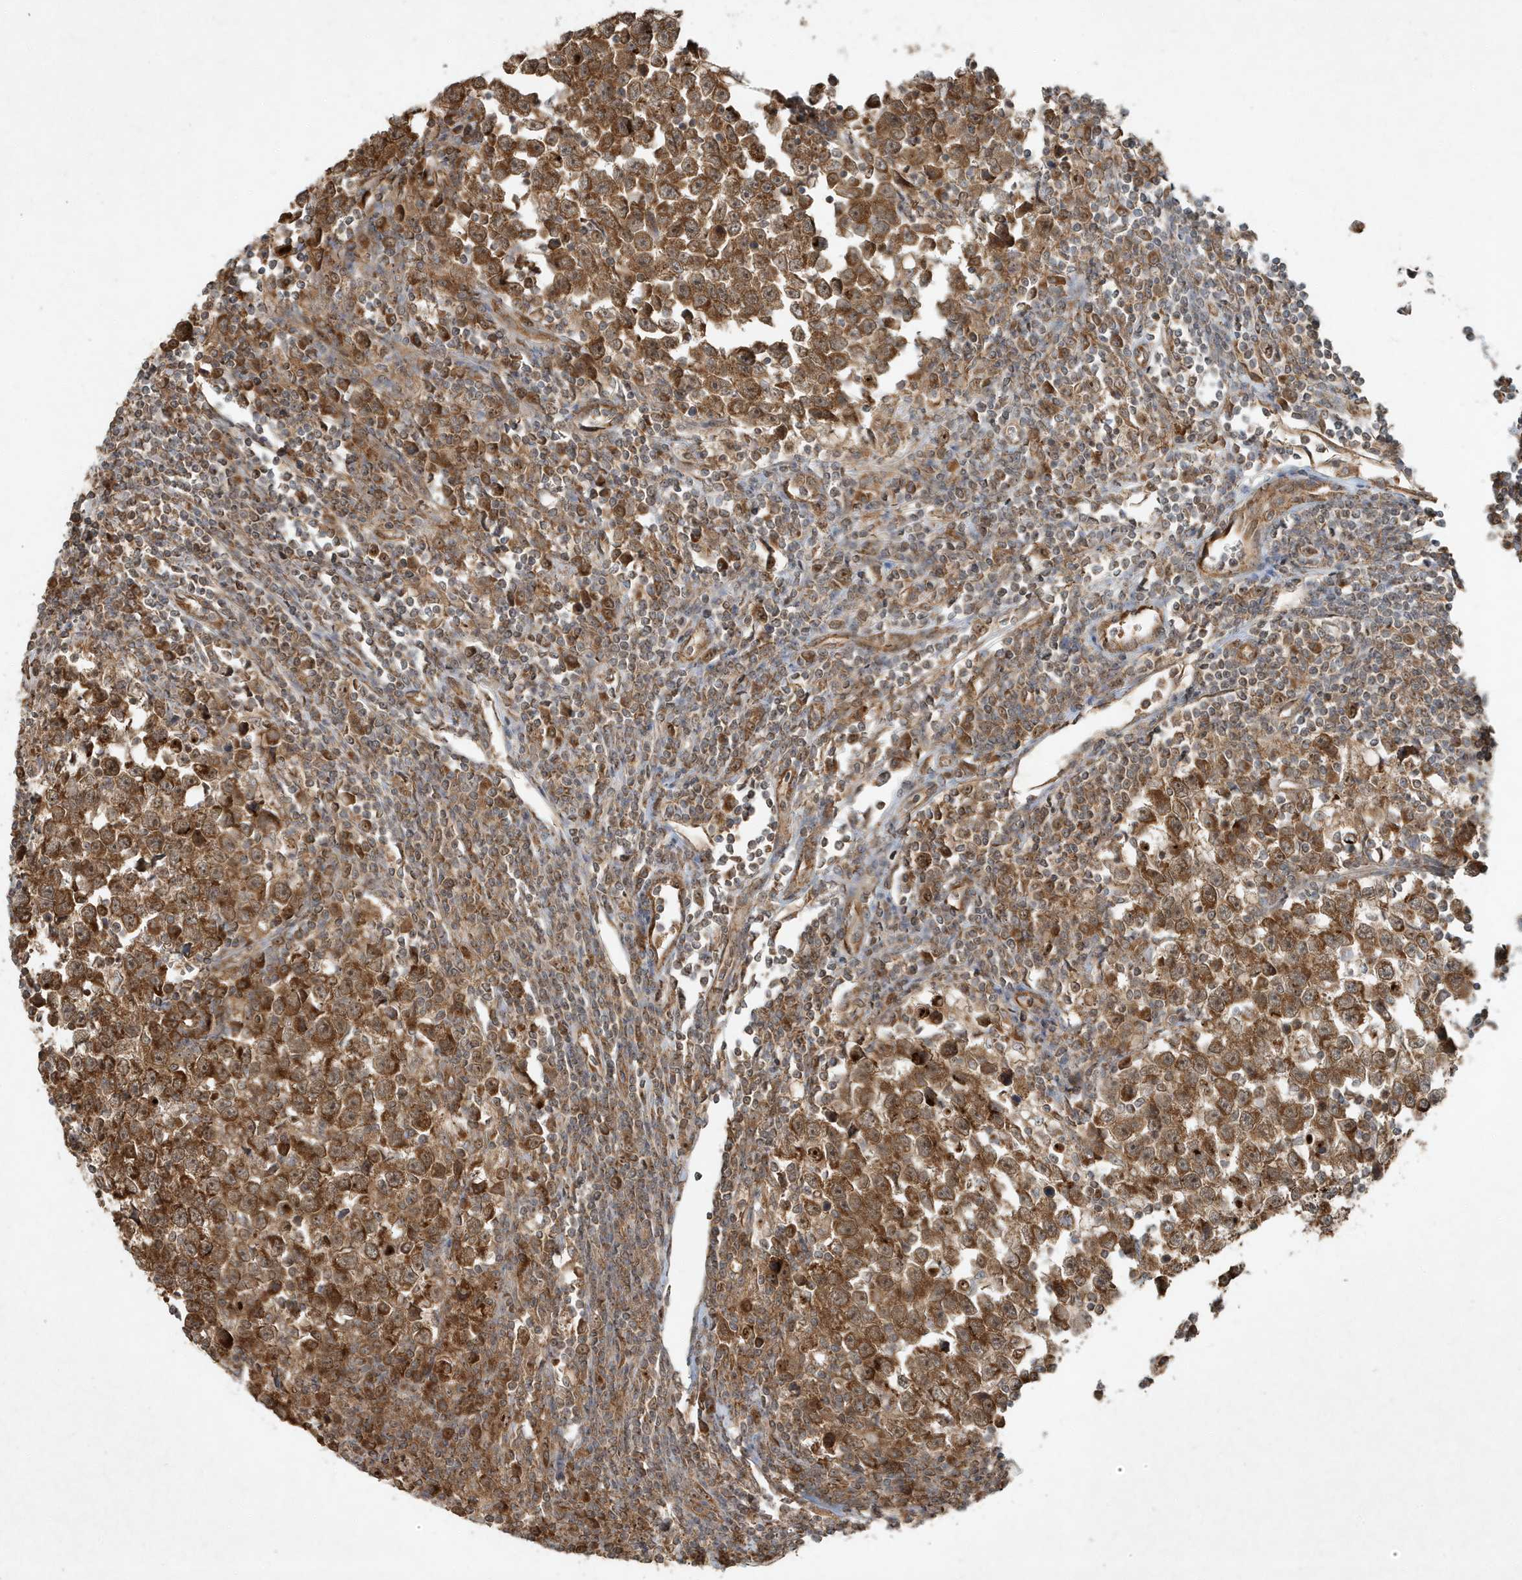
{"staining": {"intensity": "strong", "quantity": ">75%", "location": "cytoplasmic/membranous,nuclear"}, "tissue": "testis cancer", "cell_type": "Tumor cells", "image_type": "cancer", "snomed": [{"axis": "morphology", "description": "Normal tissue, NOS"}, {"axis": "morphology", "description": "Seminoma, NOS"}, {"axis": "topography", "description": "Testis"}], "caption": "Seminoma (testis) was stained to show a protein in brown. There is high levels of strong cytoplasmic/membranous and nuclear positivity in approximately >75% of tumor cells. The protein is shown in brown color, while the nuclei are stained blue.", "gene": "ABCB9", "patient": {"sex": "male", "age": 43}}